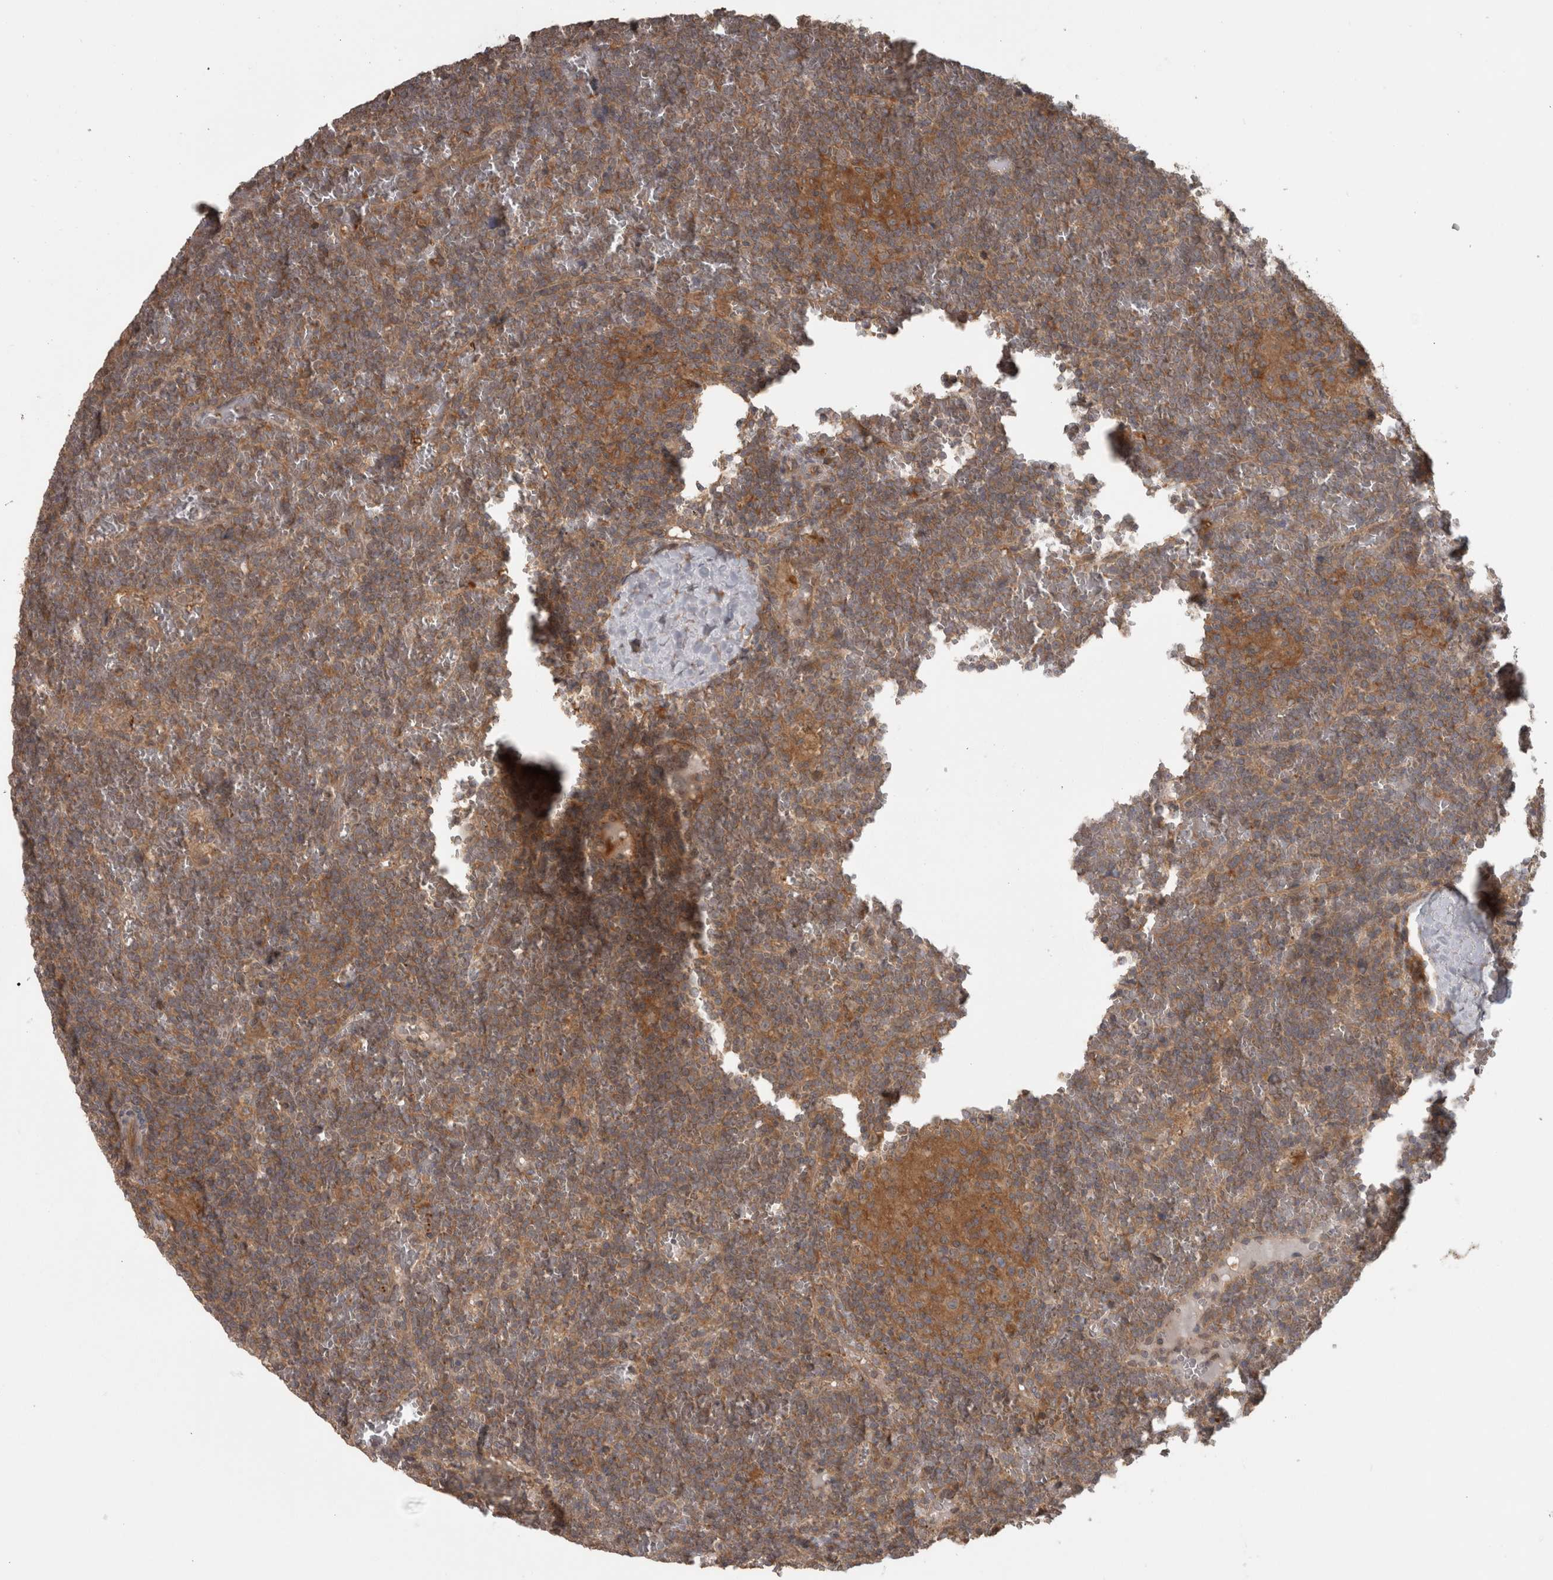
{"staining": {"intensity": "moderate", "quantity": ">75%", "location": "cytoplasmic/membranous"}, "tissue": "lymphoma", "cell_type": "Tumor cells", "image_type": "cancer", "snomed": [{"axis": "morphology", "description": "Malignant lymphoma, non-Hodgkin's type, Low grade"}, {"axis": "topography", "description": "Spleen"}], "caption": "Lymphoma was stained to show a protein in brown. There is medium levels of moderate cytoplasmic/membranous expression in approximately >75% of tumor cells. (DAB IHC with brightfield microscopy, high magnification).", "gene": "MICU3", "patient": {"sex": "female", "age": 19}}